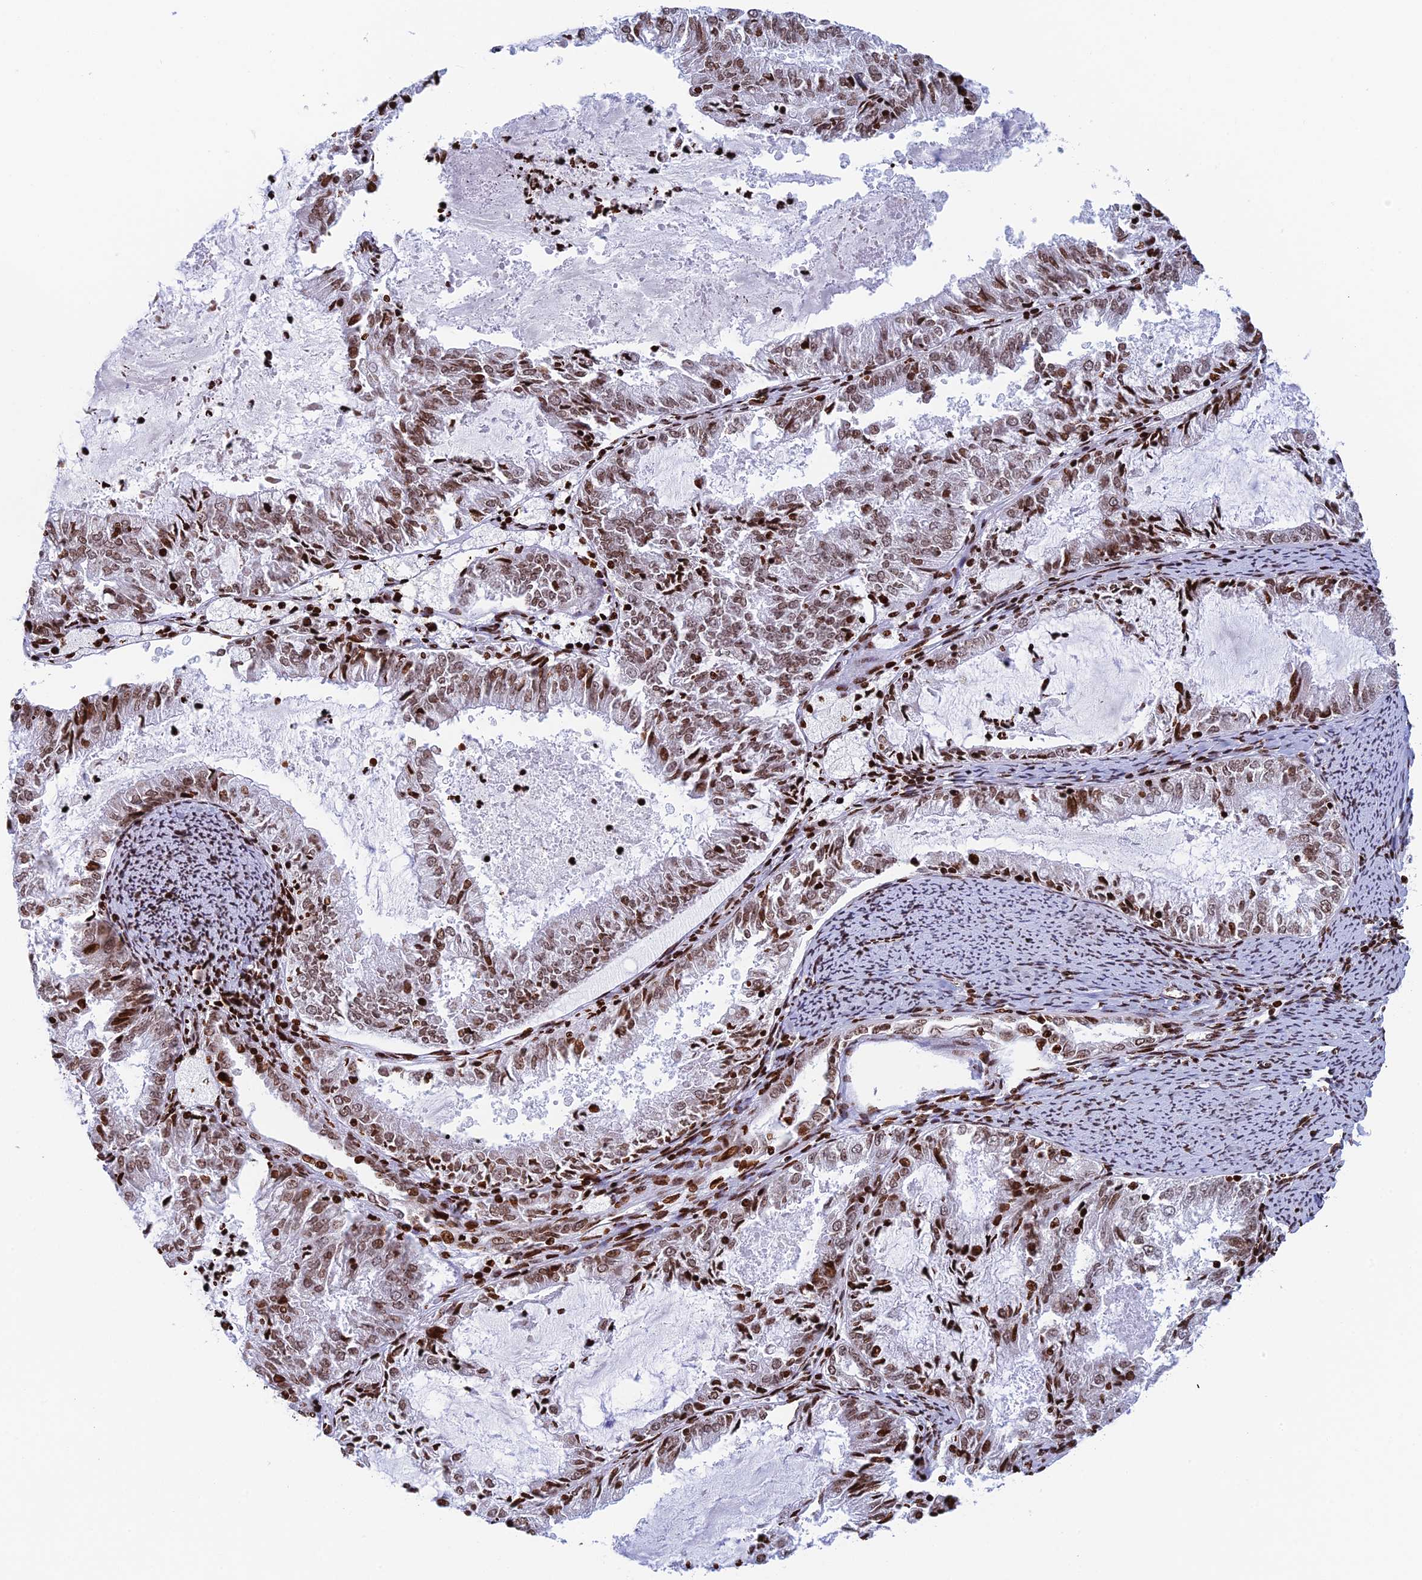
{"staining": {"intensity": "moderate", "quantity": ">75%", "location": "nuclear"}, "tissue": "endometrial cancer", "cell_type": "Tumor cells", "image_type": "cancer", "snomed": [{"axis": "morphology", "description": "Adenocarcinoma, NOS"}, {"axis": "topography", "description": "Endometrium"}], "caption": "Tumor cells demonstrate medium levels of moderate nuclear expression in approximately >75% of cells in endometrial adenocarcinoma. (DAB (3,3'-diaminobenzidine) = brown stain, brightfield microscopy at high magnification).", "gene": "RPAP1", "patient": {"sex": "female", "age": 57}}